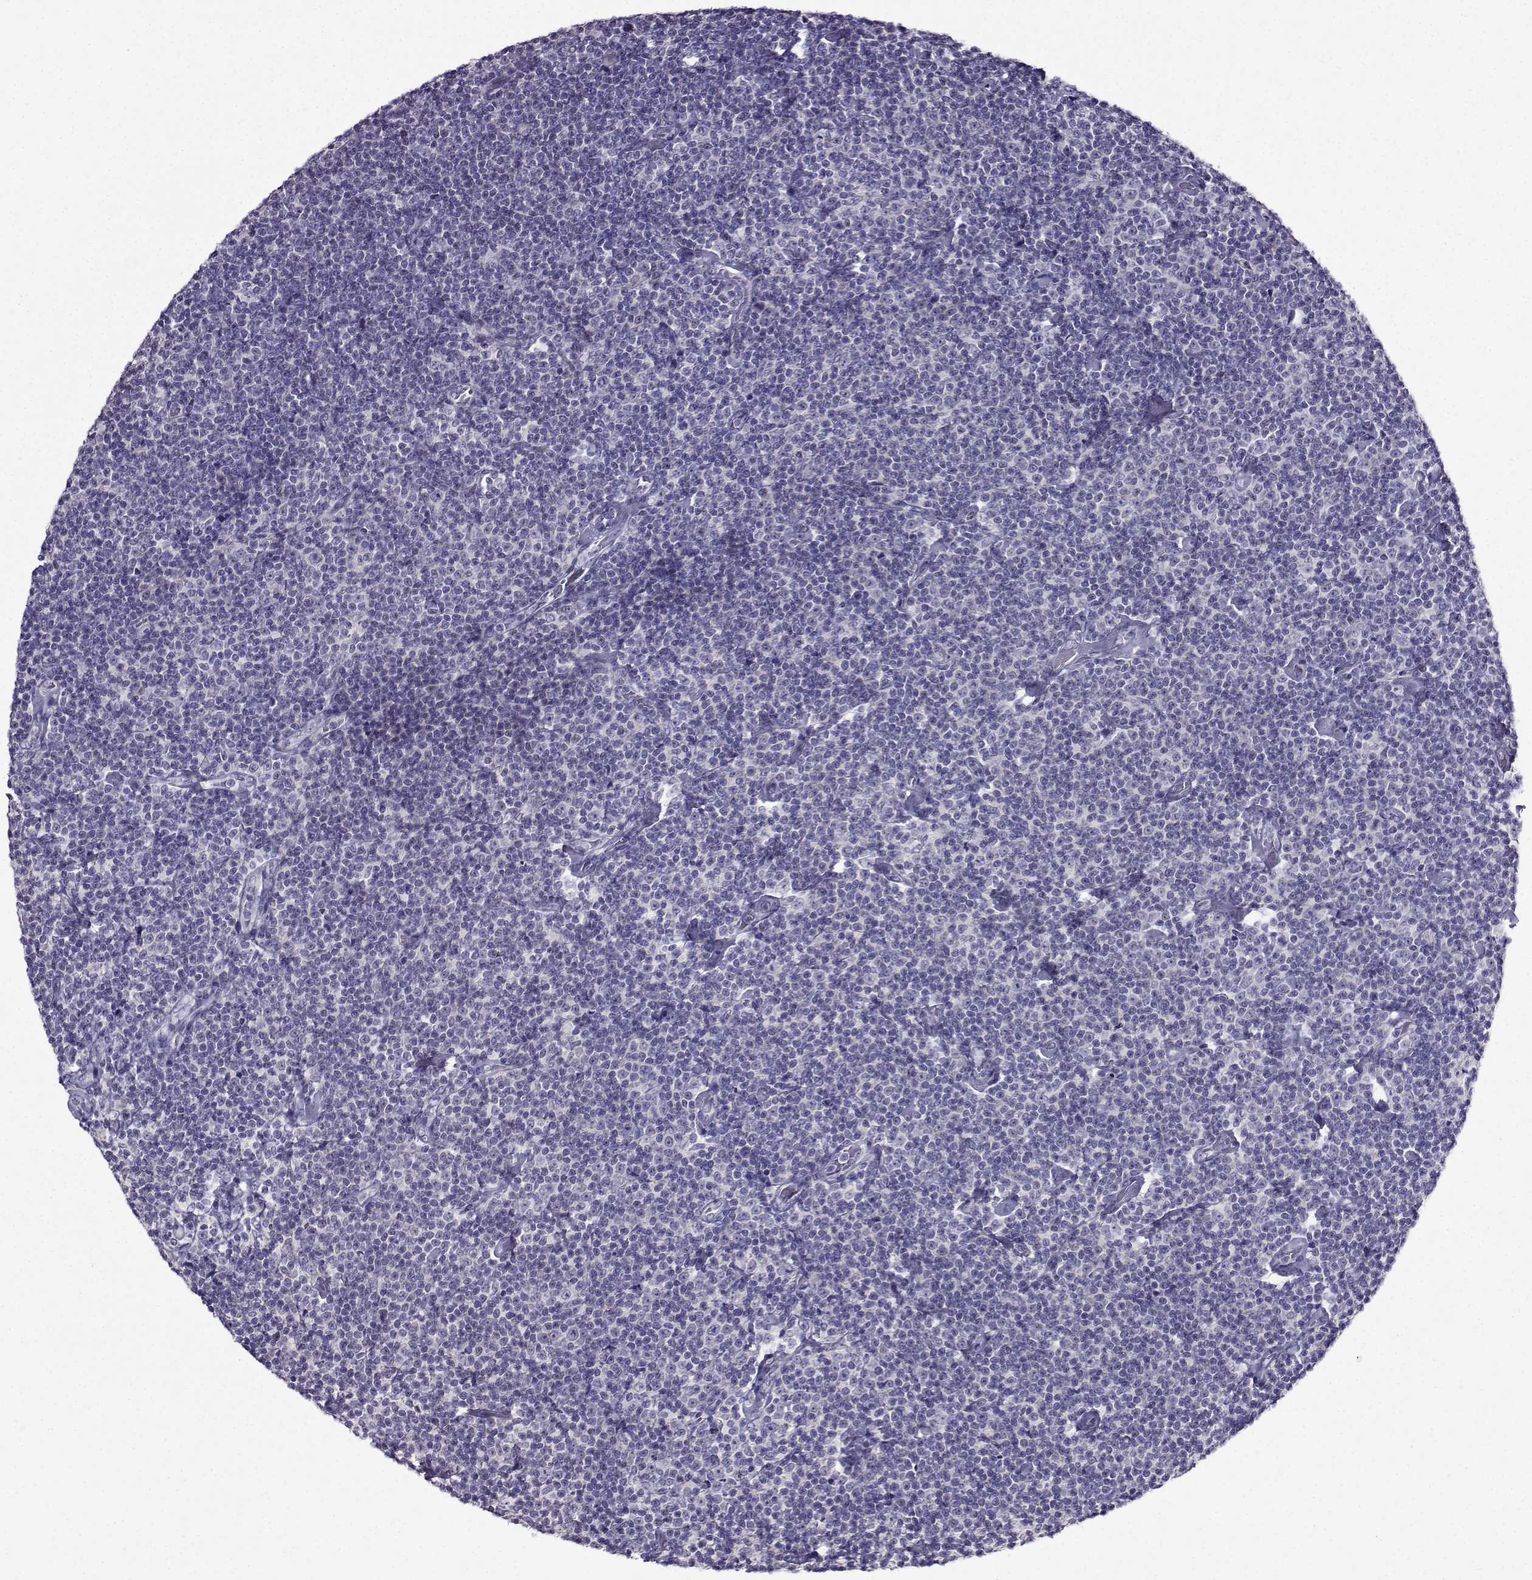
{"staining": {"intensity": "negative", "quantity": "none", "location": "none"}, "tissue": "lymphoma", "cell_type": "Tumor cells", "image_type": "cancer", "snomed": [{"axis": "morphology", "description": "Malignant lymphoma, non-Hodgkin's type, Low grade"}, {"axis": "topography", "description": "Lymph node"}], "caption": "This is an immunohistochemistry (IHC) micrograph of lymphoma. There is no positivity in tumor cells.", "gene": "TMEM266", "patient": {"sex": "male", "age": 81}}